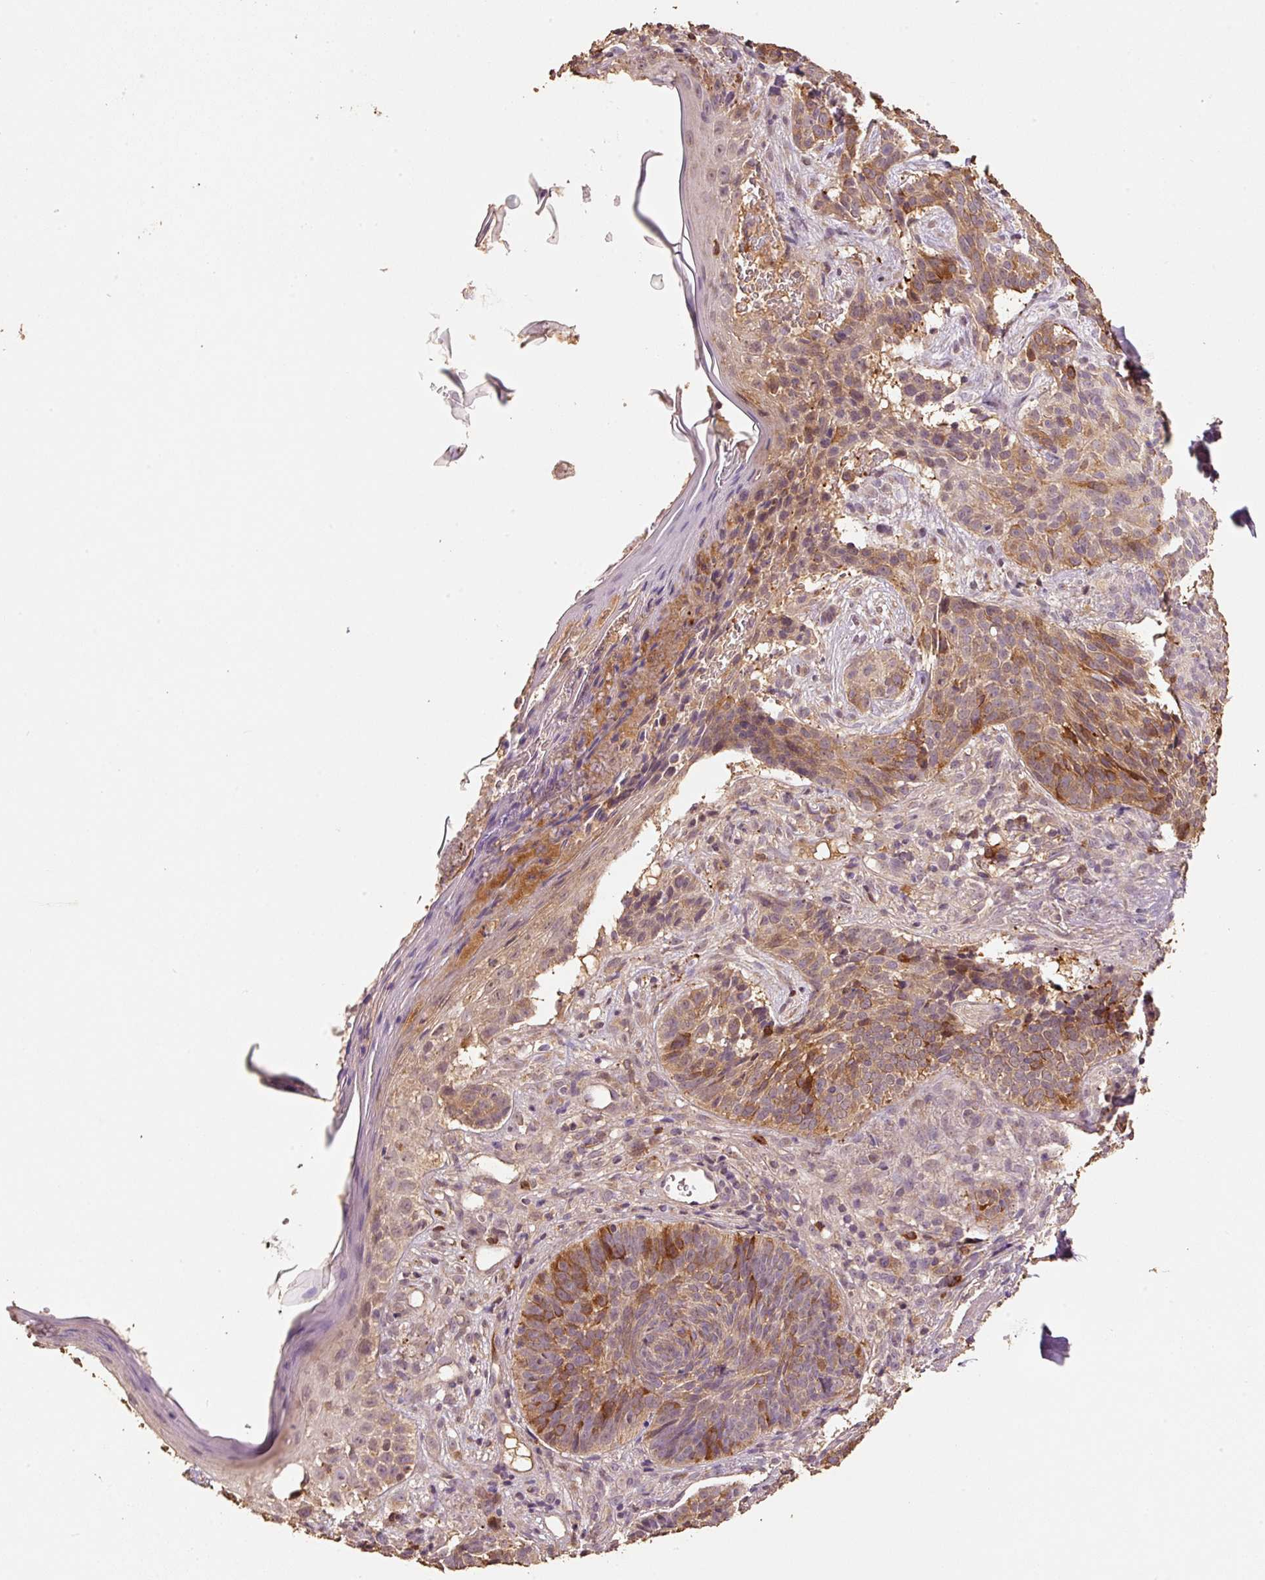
{"staining": {"intensity": "moderate", "quantity": ">75%", "location": "cytoplasmic/membranous,nuclear"}, "tissue": "skin cancer", "cell_type": "Tumor cells", "image_type": "cancer", "snomed": [{"axis": "morphology", "description": "Basal cell carcinoma"}, {"axis": "topography", "description": "Skin"}], "caption": "Brown immunohistochemical staining in human skin basal cell carcinoma exhibits moderate cytoplasmic/membranous and nuclear staining in about >75% of tumor cells.", "gene": "HERC2", "patient": {"sex": "male", "age": 70}}